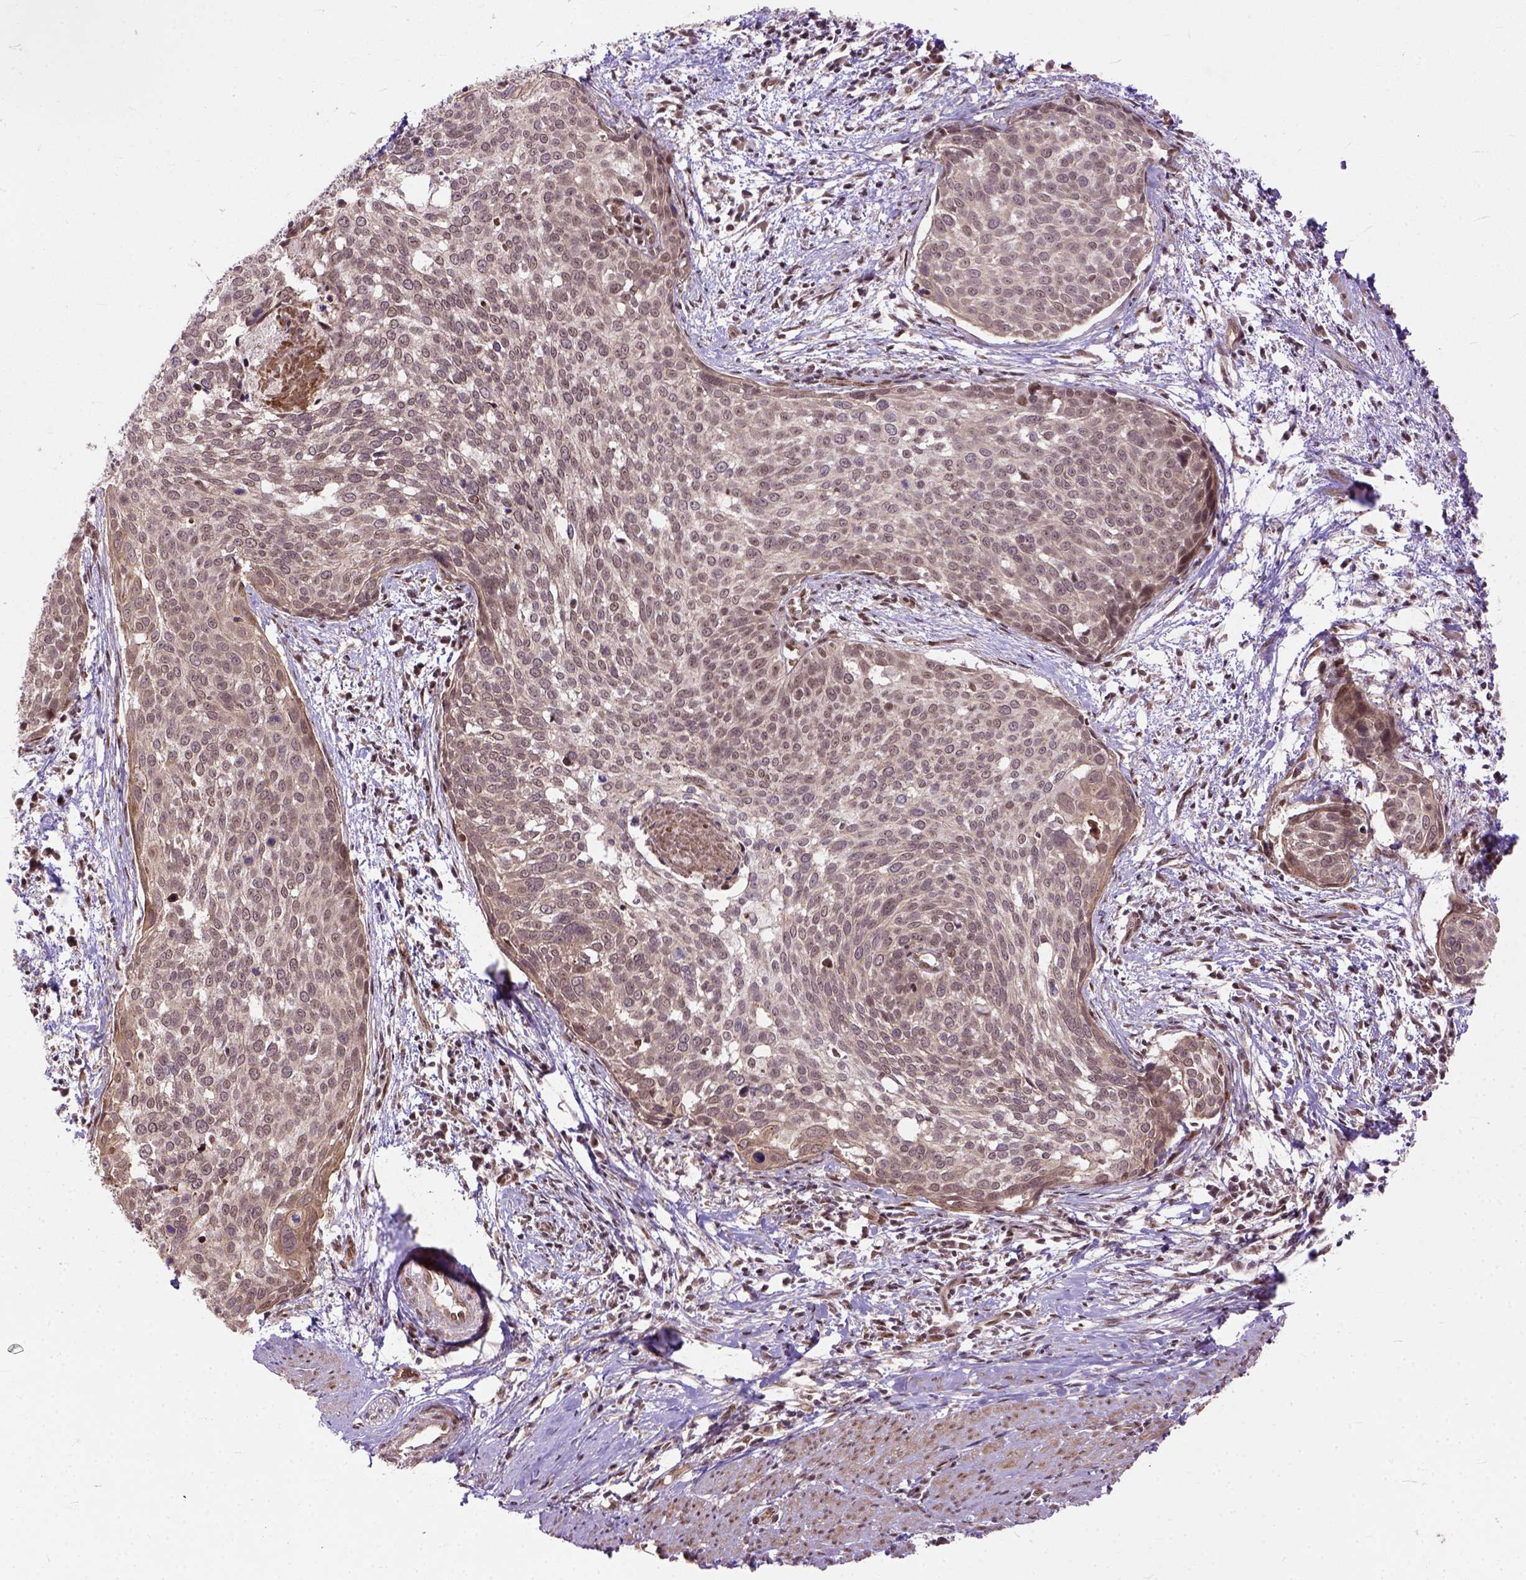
{"staining": {"intensity": "weak", "quantity": "25%-75%", "location": "nuclear"}, "tissue": "cervical cancer", "cell_type": "Tumor cells", "image_type": "cancer", "snomed": [{"axis": "morphology", "description": "Squamous cell carcinoma, NOS"}, {"axis": "topography", "description": "Cervix"}], "caption": "Squamous cell carcinoma (cervical) tissue shows weak nuclear positivity in approximately 25%-75% of tumor cells", "gene": "ZNF630", "patient": {"sex": "female", "age": 39}}